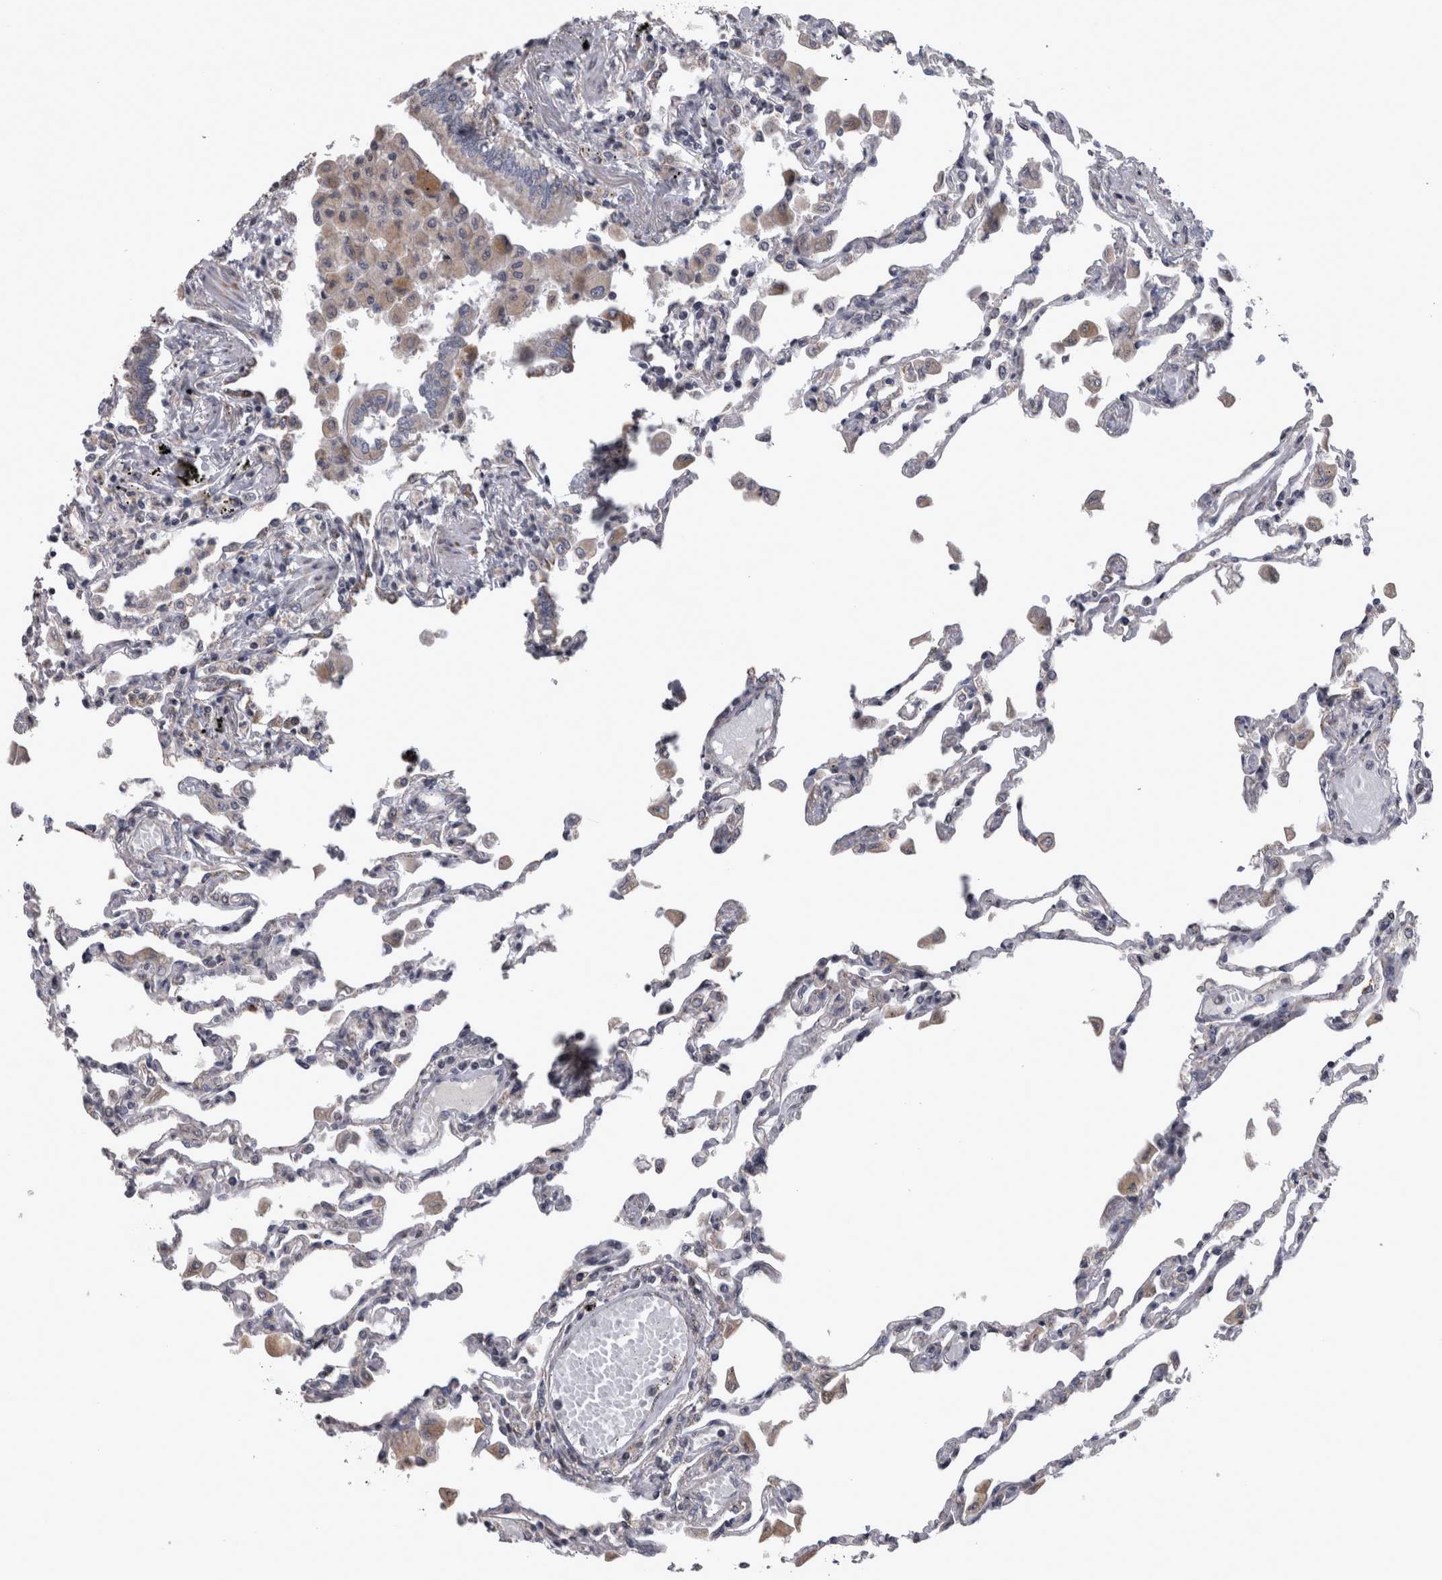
{"staining": {"intensity": "weak", "quantity": "25%-75%", "location": "cytoplasmic/membranous"}, "tissue": "lung", "cell_type": "Alveolar cells", "image_type": "normal", "snomed": [{"axis": "morphology", "description": "Normal tissue, NOS"}, {"axis": "topography", "description": "Bronchus"}, {"axis": "topography", "description": "Lung"}], "caption": "DAB (3,3'-diaminobenzidine) immunohistochemical staining of normal lung shows weak cytoplasmic/membranous protein staining in about 25%-75% of alveolar cells.", "gene": "DBT", "patient": {"sex": "female", "age": 49}}